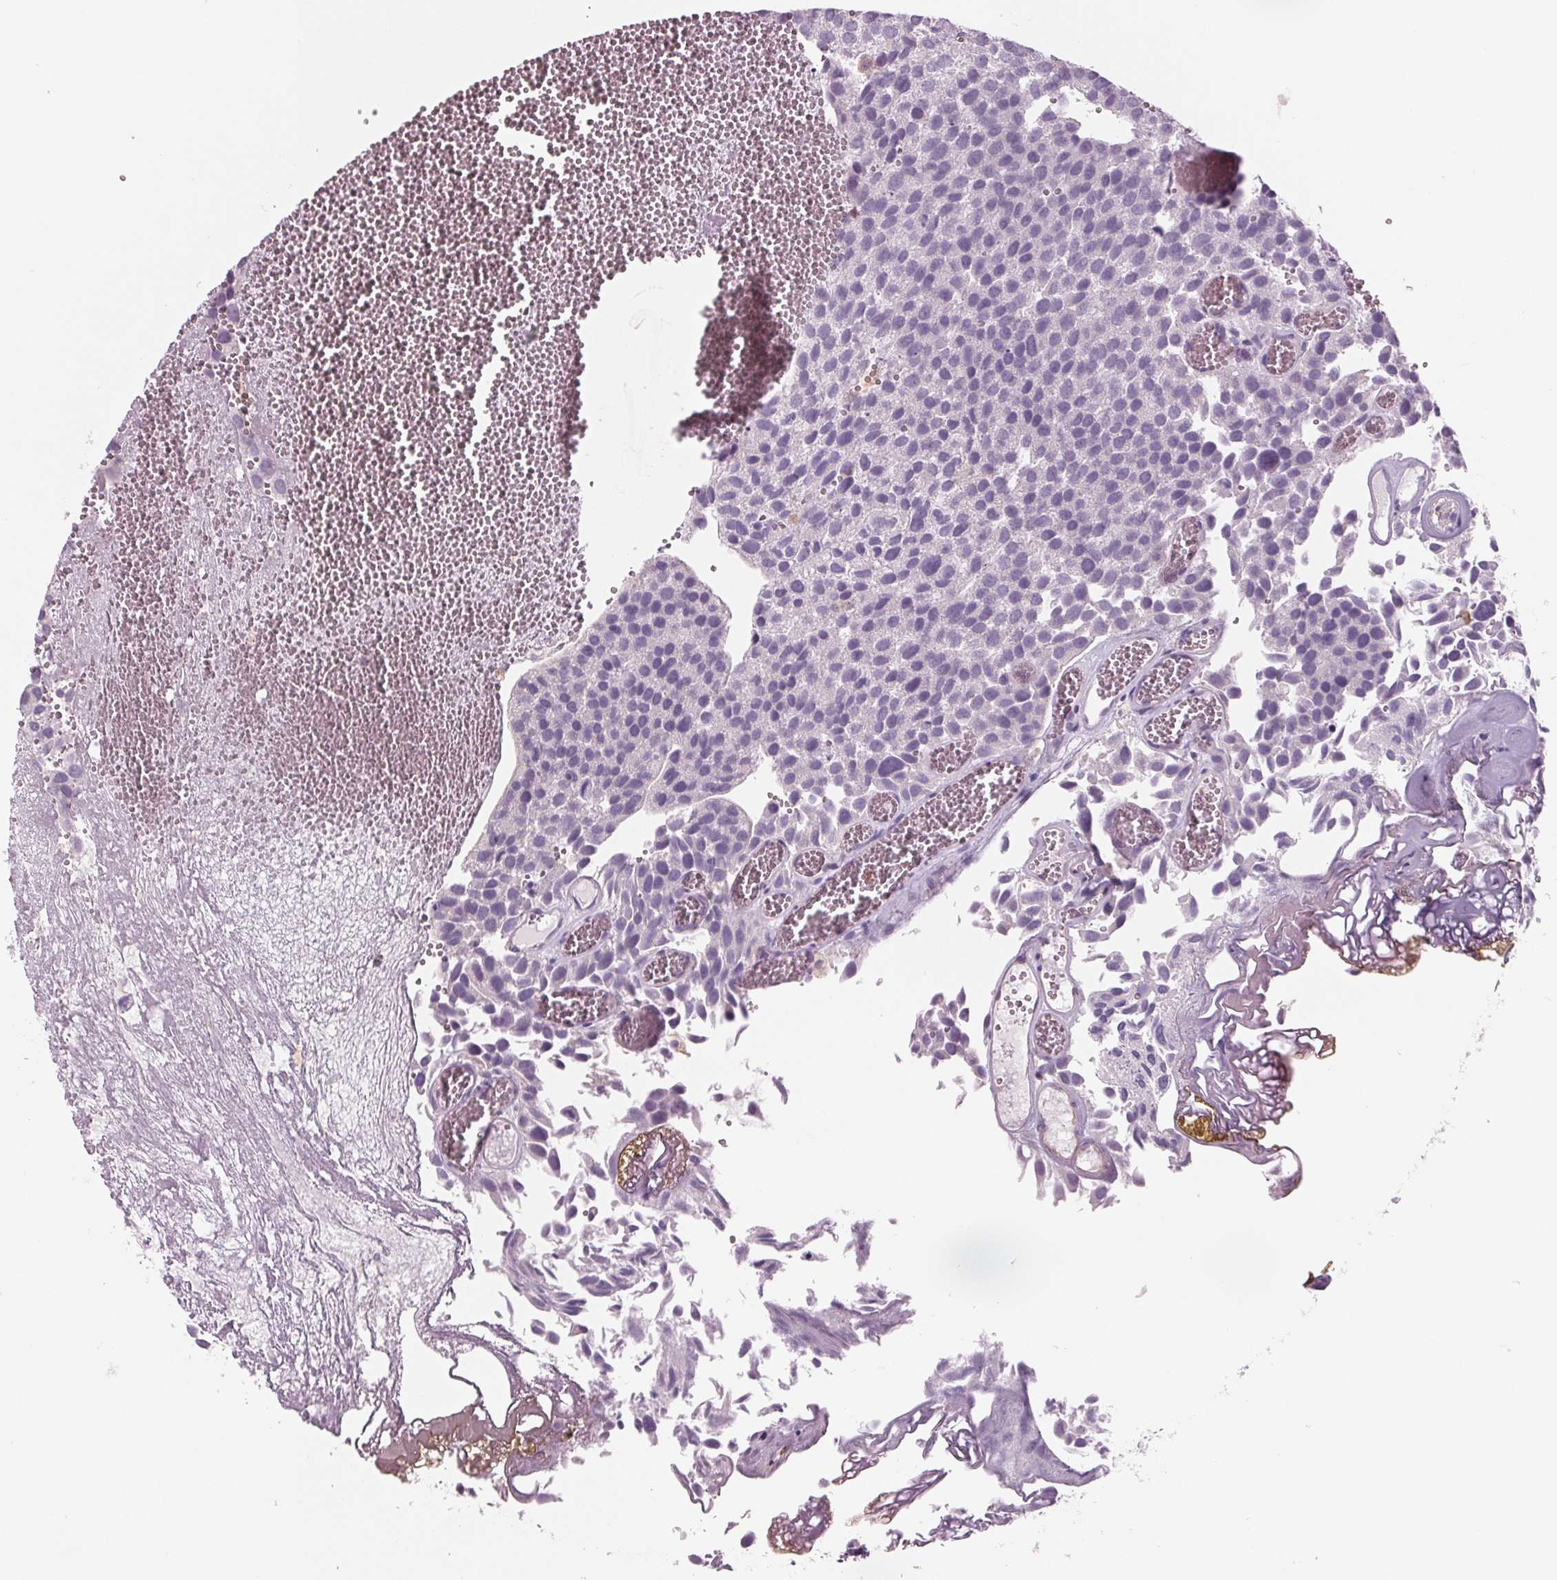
{"staining": {"intensity": "negative", "quantity": "none", "location": "none"}, "tissue": "urothelial cancer", "cell_type": "Tumor cells", "image_type": "cancer", "snomed": [{"axis": "morphology", "description": "Urothelial carcinoma, Low grade"}, {"axis": "topography", "description": "Urinary bladder"}], "caption": "An immunohistochemistry photomicrograph of urothelial cancer is shown. There is no staining in tumor cells of urothelial cancer.", "gene": "ARHGAP25", "patient": {"sex": "female", "age": 69}}